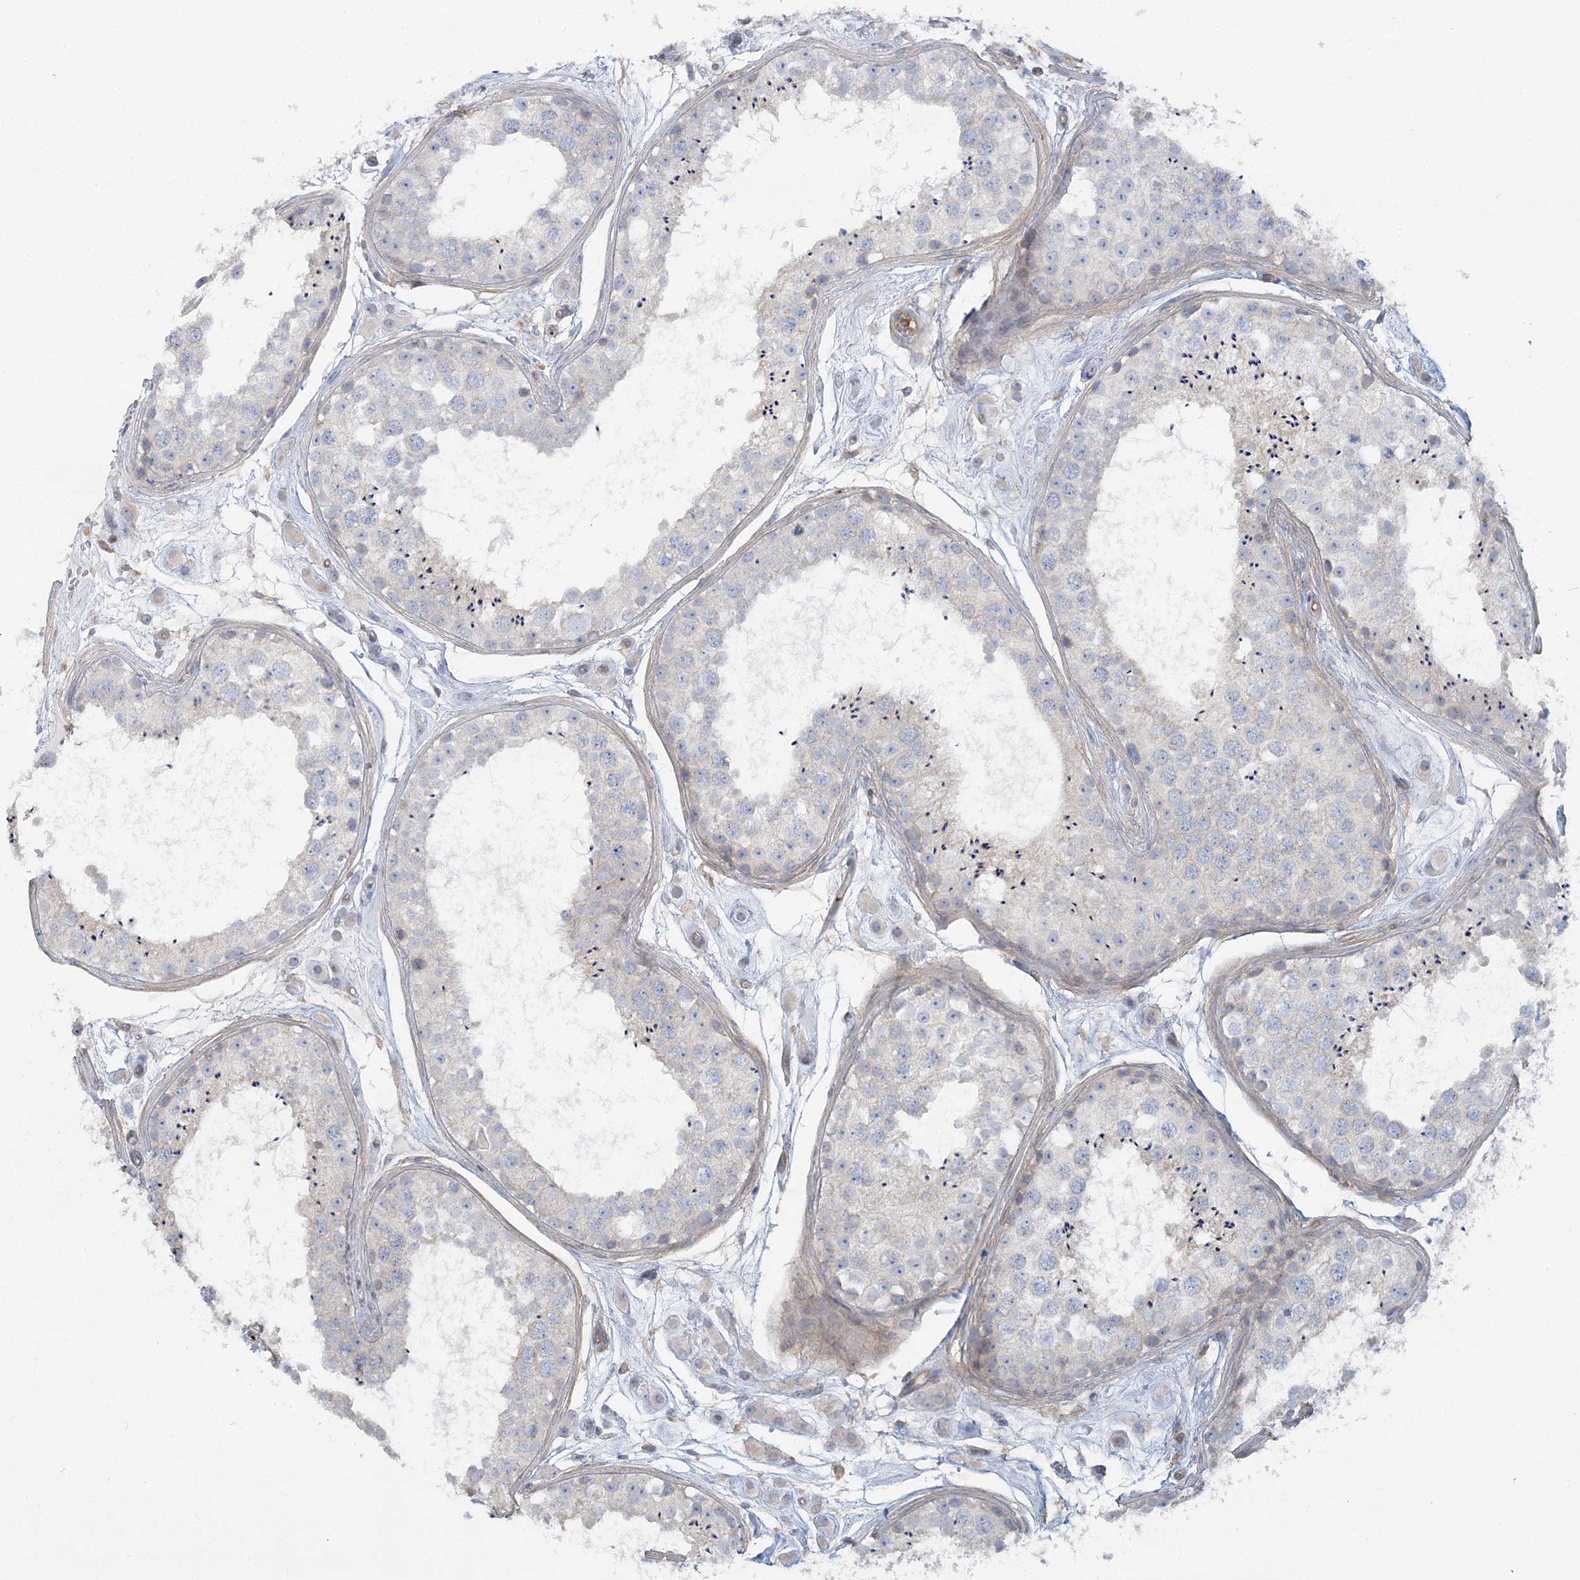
{"staining": {"intensity": "negative", "quantity": "none", "location": "none"}, "tissue": "testis", "cell_type": "Cells in seminiferous ducts", "image_type": "normal", "snomed": [{"axis": "morphology", "description": "Normal tissue, NOS"}, {"axis": "topography", "description": "Testis"}], "caption": "Image shows no significant protein positivity in cells in seminiferous ducts of benign testis. (Brightfield microscopy of DAB immunohistochemistry at high magnification).", "gene": "CUEDC2", "patient": {"sex": "male", "age": 25}}